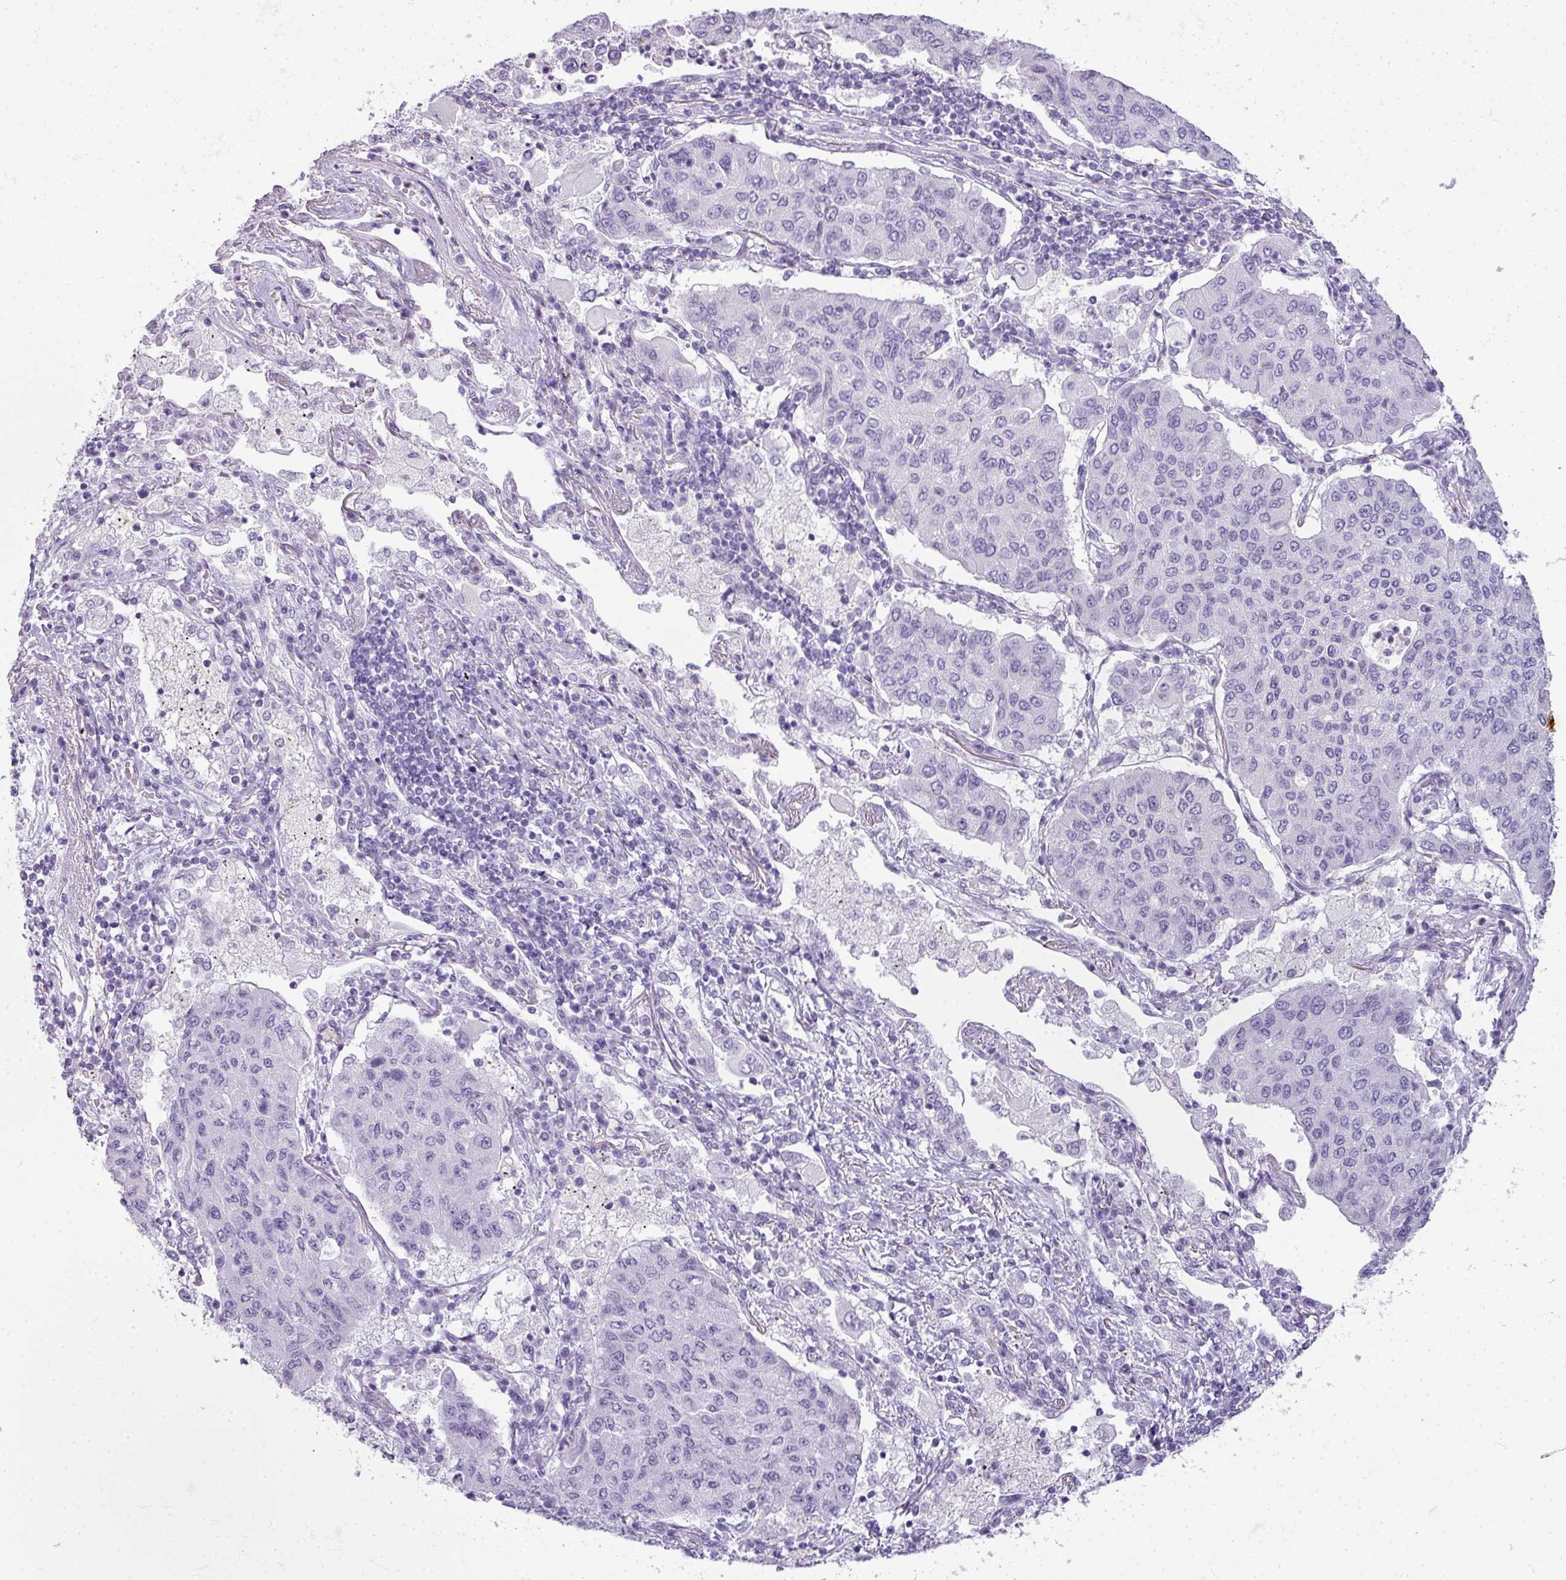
{"staining": {"intensity": "negative", "quantity": "none", "location": "none"}, "tissue": "lung cancer", "cell_type": "Tumor cells", "image_type": "cancer", "snomed": [{"axis": "morphology", "description": "Squamous cell carcinoma, NOS"}, {"axis": "topography", "description": "Lung"}], "caption": "Immunohistochemistry (IHC) image of lung cancer (squamous cell carcinoma) stained for a protein (brown), which reveals no positivity in tumor cells.", "gene": "RBMY1F", "patient": {"sex": "male", "age": 74}}